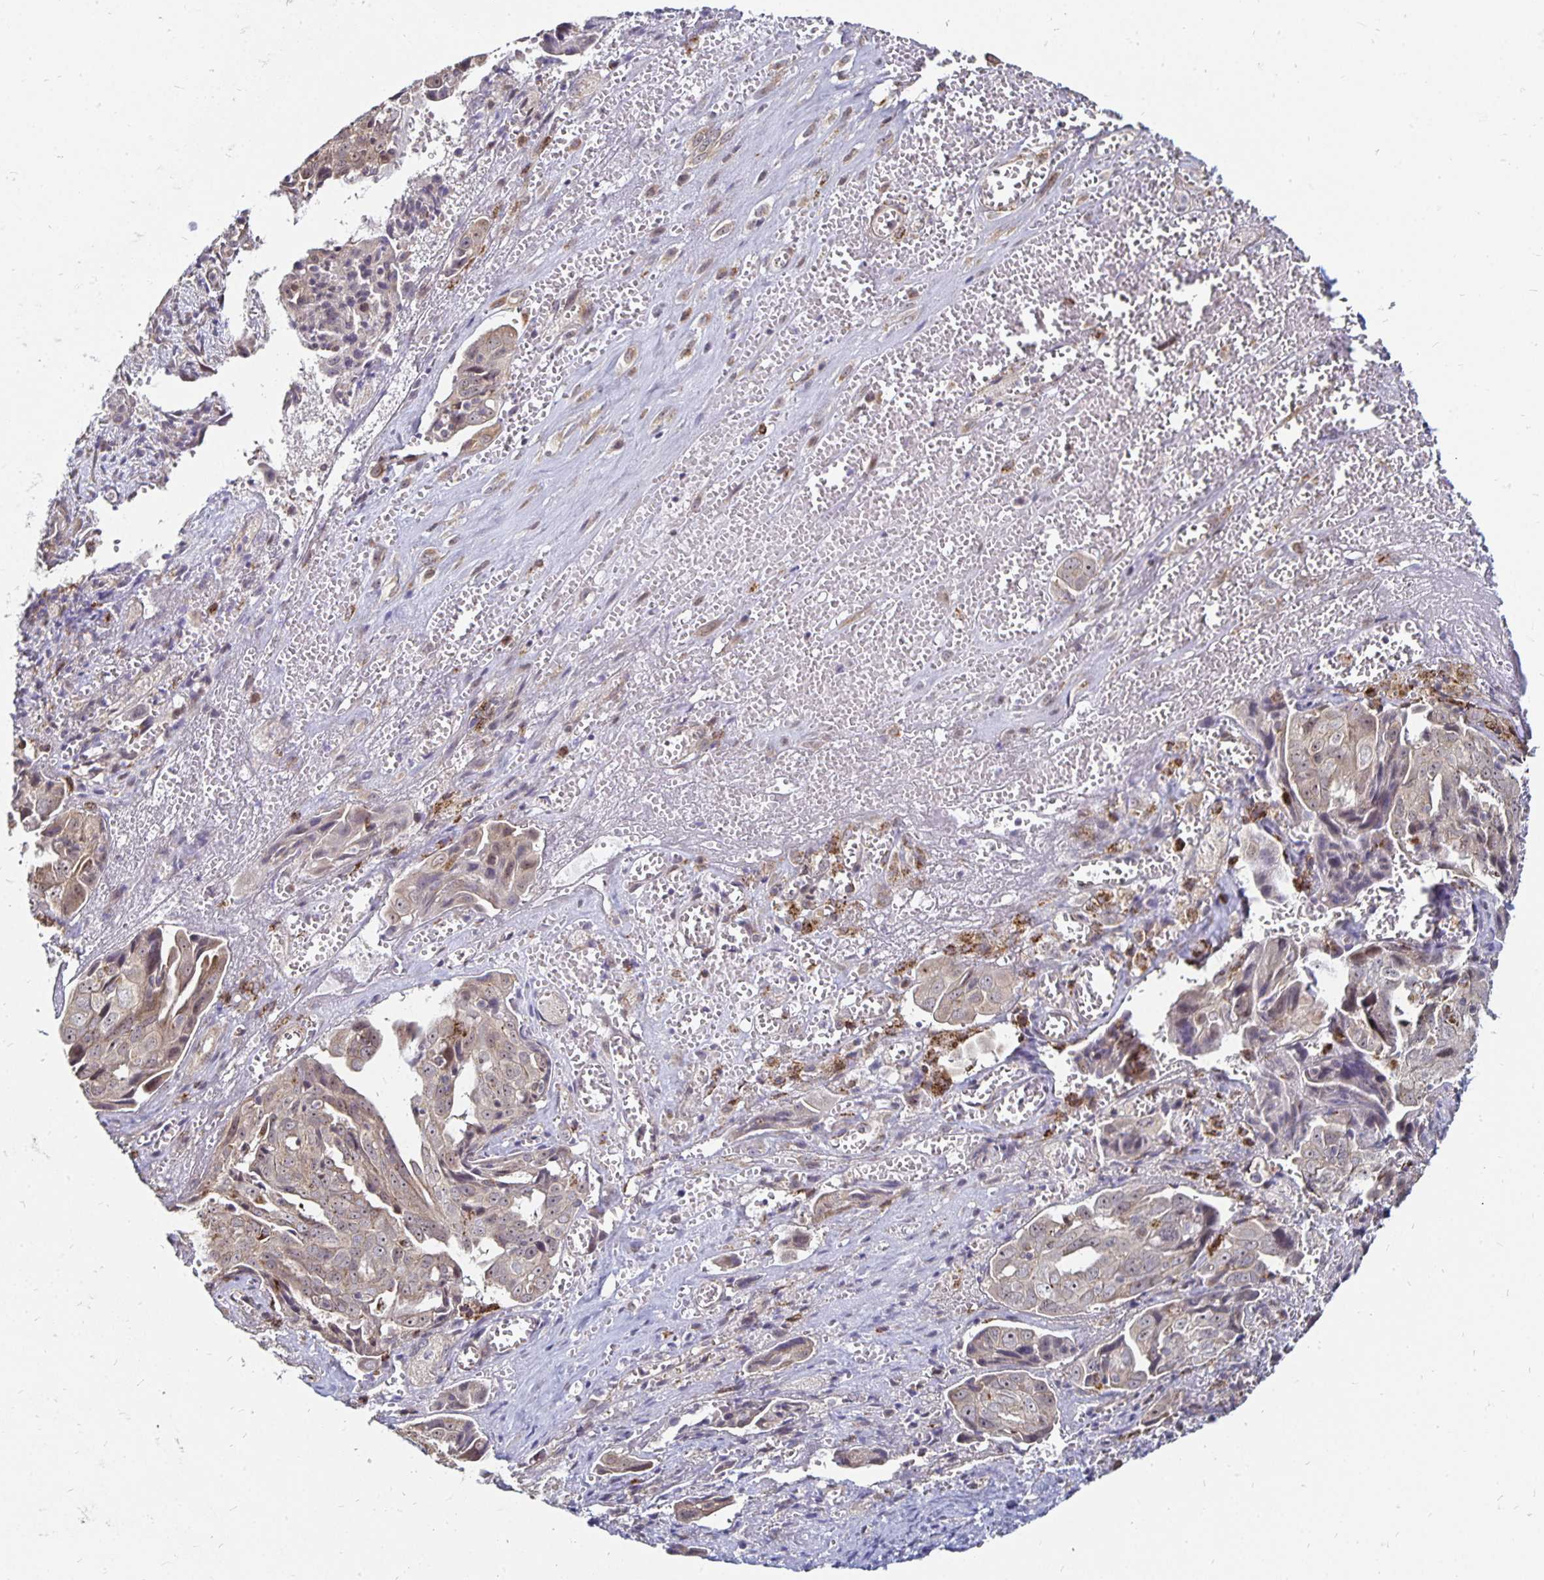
{"staining": {"intensity": "weak", "quantity": "<25%", "location": "nuclear"}, "tissue": "ovarian cancer", "cell_type": "Tumor cells", "image_type": "cancer", "snomed": [{"axis": "morphology", "description": "Carcinoma, endometroid"}, {"axis": "topography", "description": "Ovary"}], "caption": "The photomicrograph shows no significant positivity in tumor cells of ovarian cancer.", "gene": "CYP27A1", "patient": {"sex": "female", "age": 70}}